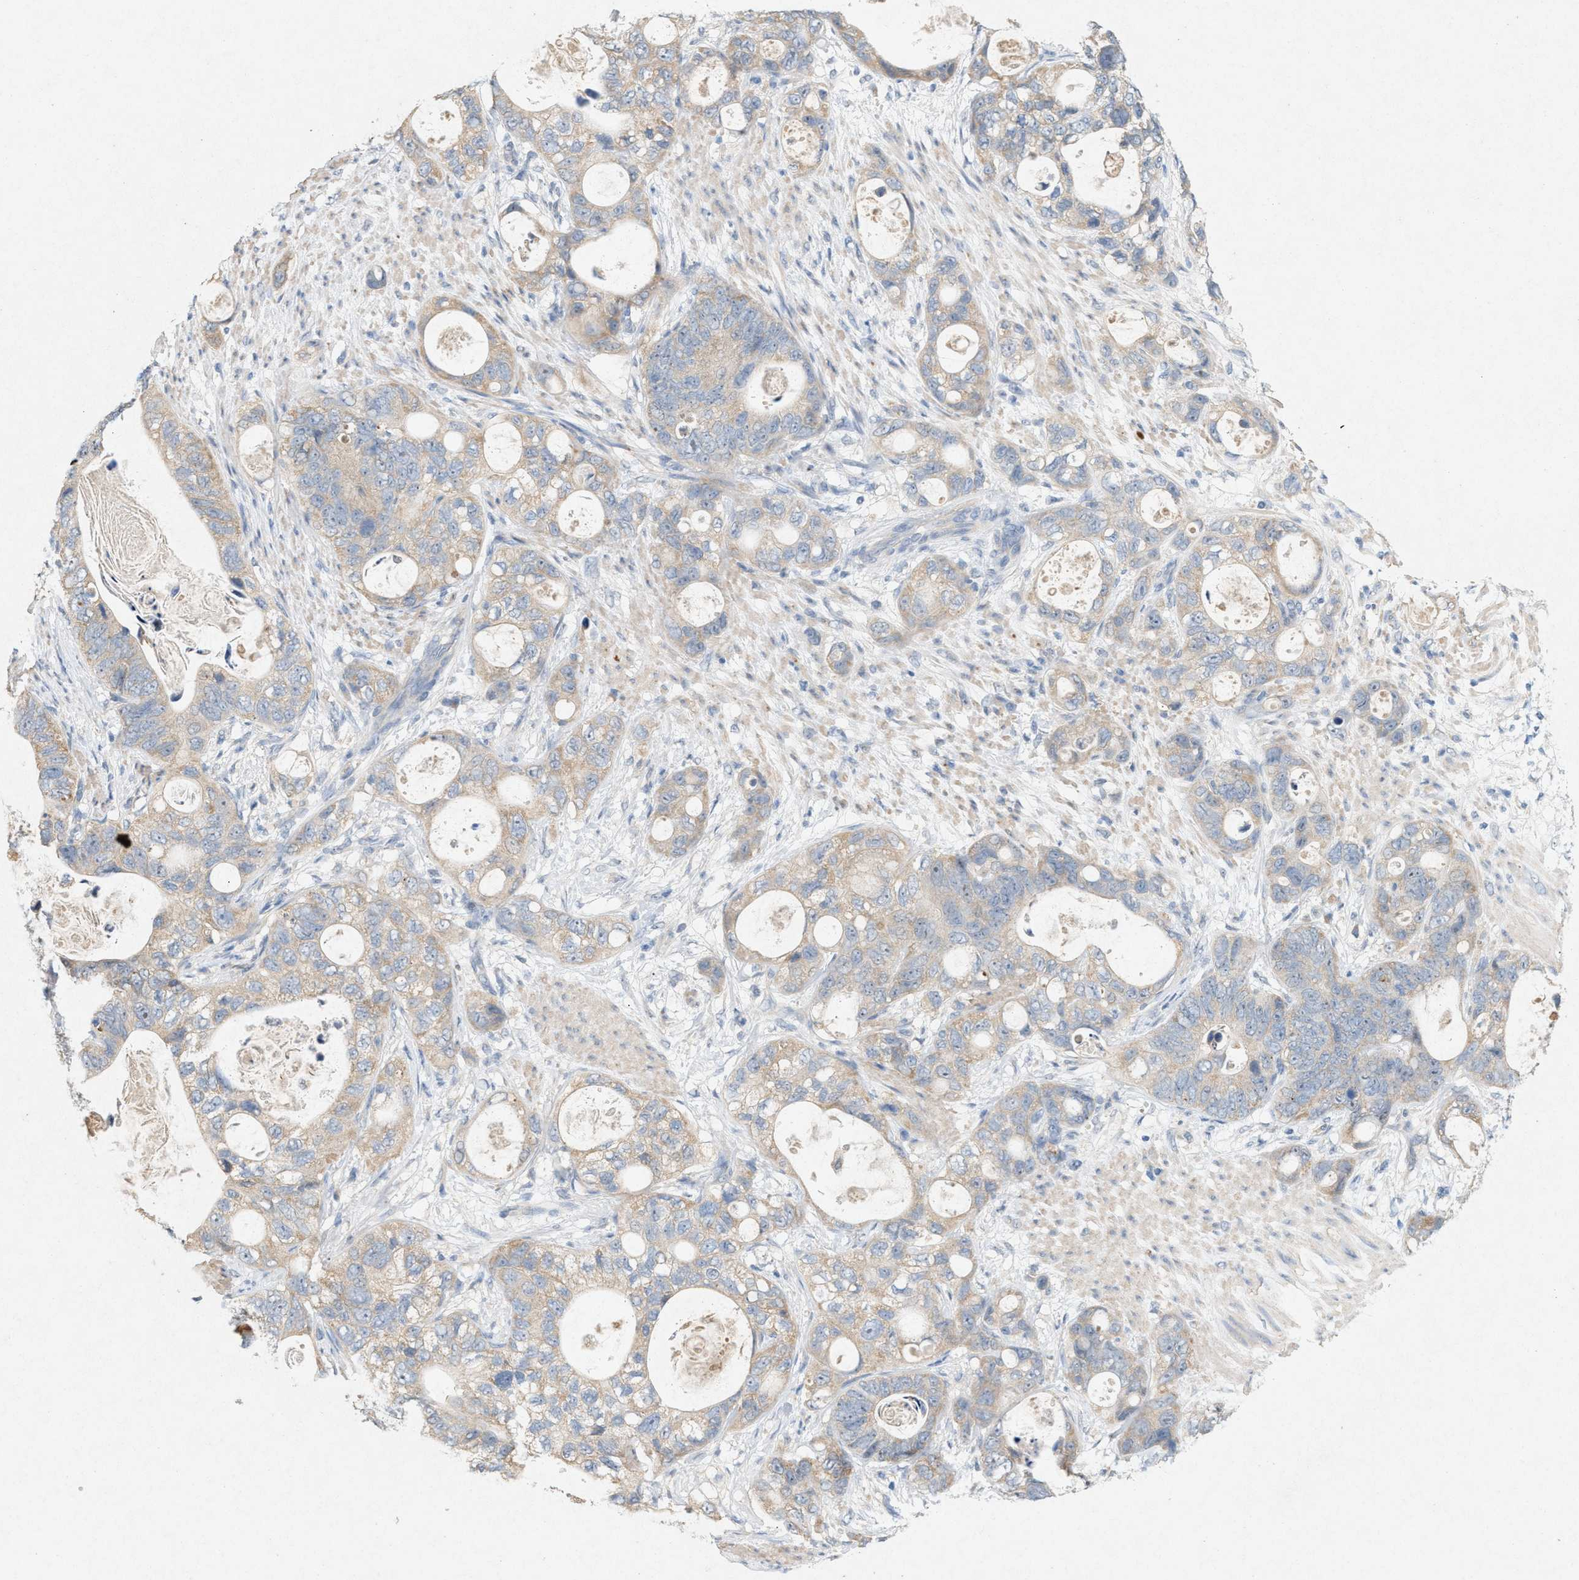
{"staining": {"intensity": "weak", "quantity": "<25%", "location": "cytoplasmic/membranous"}, "tissue": "stomach cancer", "cell_type": "Tumor cells", "image_type": "cancer", "snomed": [{"axis": "morphology", "description": "Normal tissue, NOS"}, {"axis": "morphology", "description": "Adenocarcinoma, NOS"}, {"axis": "topography", "description": "Stomach"}], "caption": "Immunohistochemistry (IHC) photomicrograph of human stomach cancer stained for a protein (brown), which displays no positivity in tumor cells.", "gene": "DCAF7", "patient": {"sex": "female", "age": 89}}